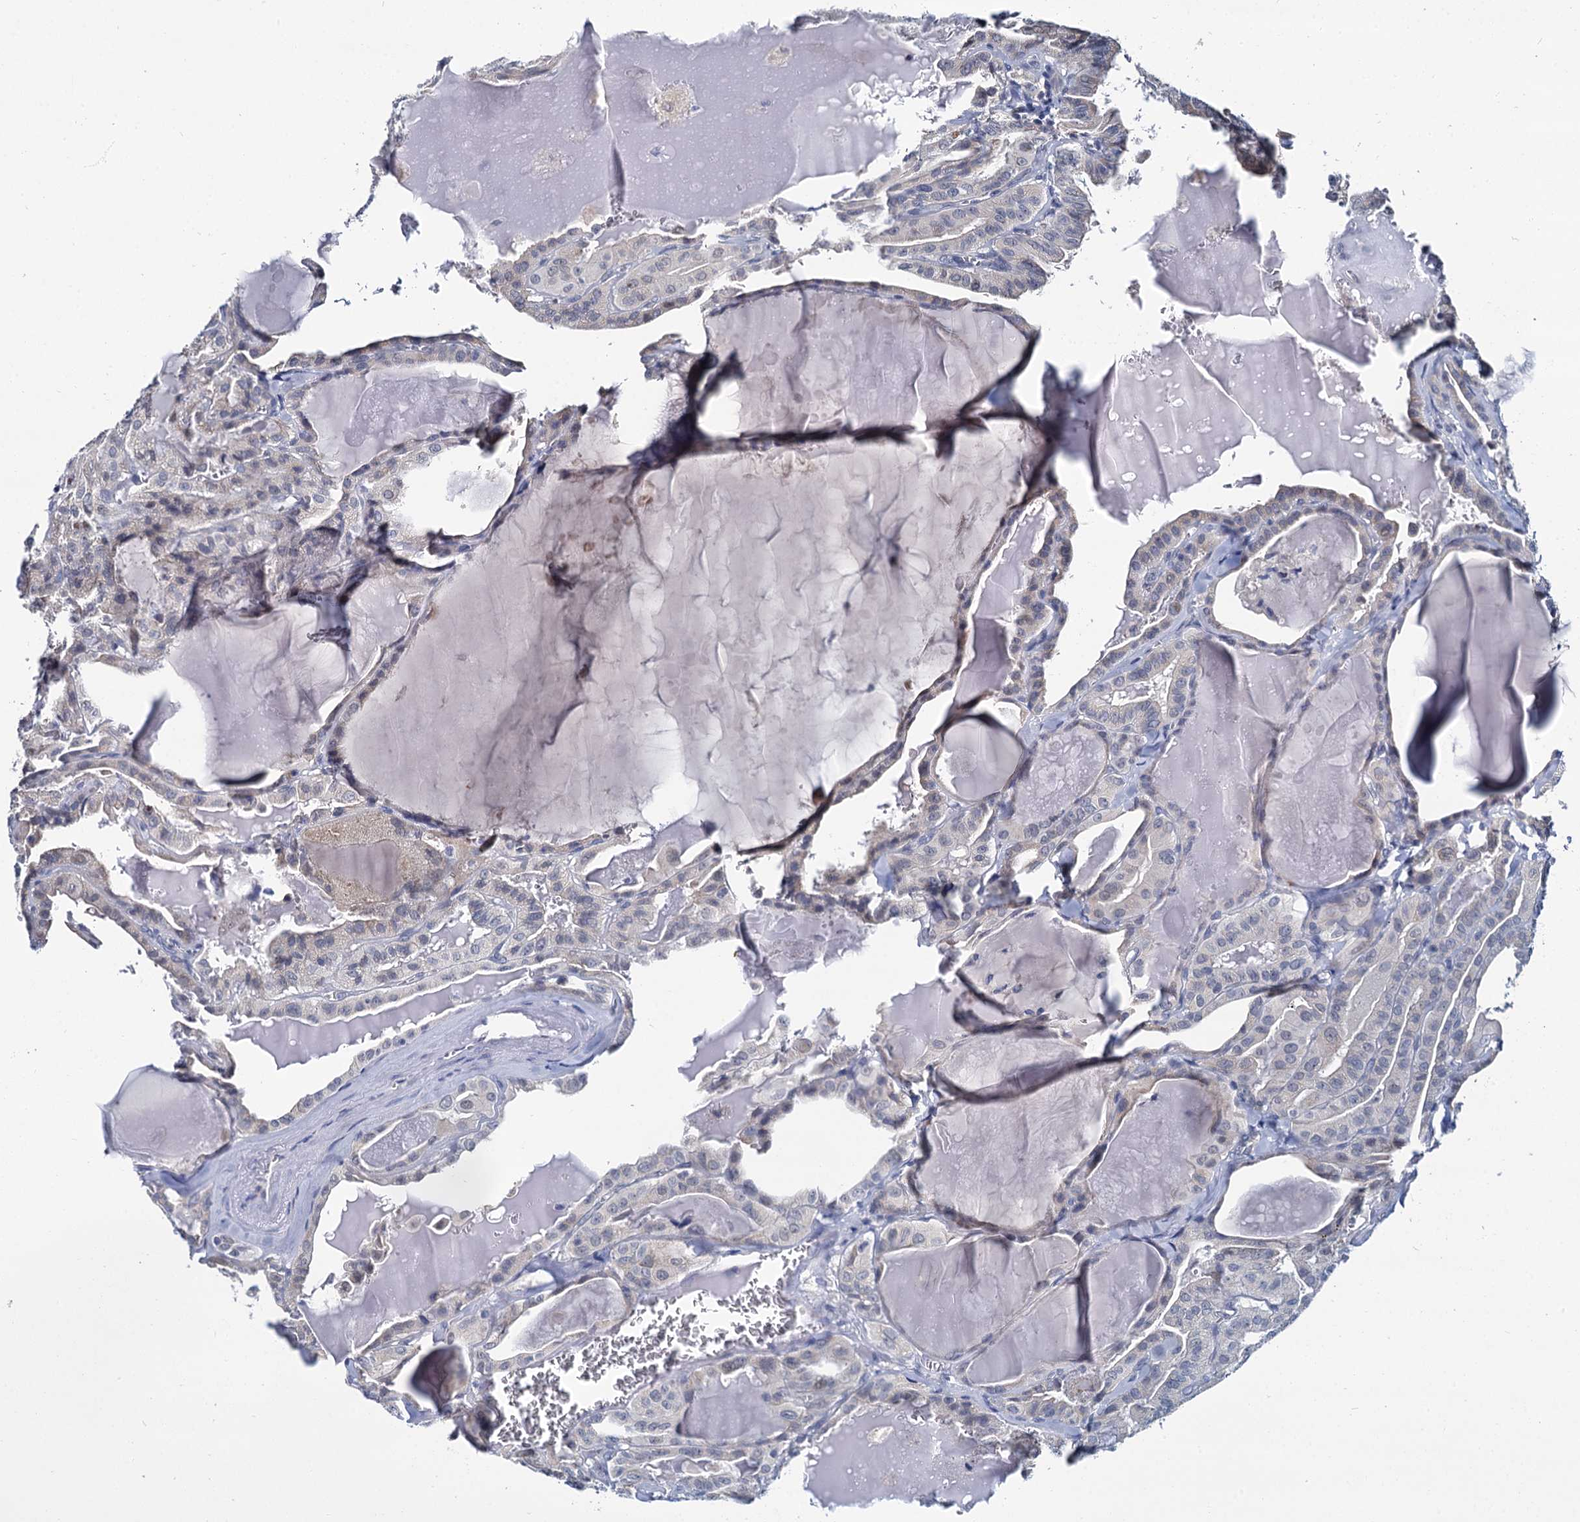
{"staining": {"intensity": "negative", "quantity": "none", "location": "none"}, "tissue": "thyroid cancer", "cell_type": "Tumor cells", "image_type": "cancer", "snomed": [{"axis": "morphology", "description": "Papillary adenocarcinoma, NOS"}, {"axis": "topography", "description": "Thyroid gland"}], "caption": "Immunohistochemistry (IHC) micrograph of papillary adenocarcinoma (thyroid) stained for a protein (brown), which demonstrates no expression in tumor cells.", "gene": "MIOX", "patient": {"sex": "male", "age": 52}}